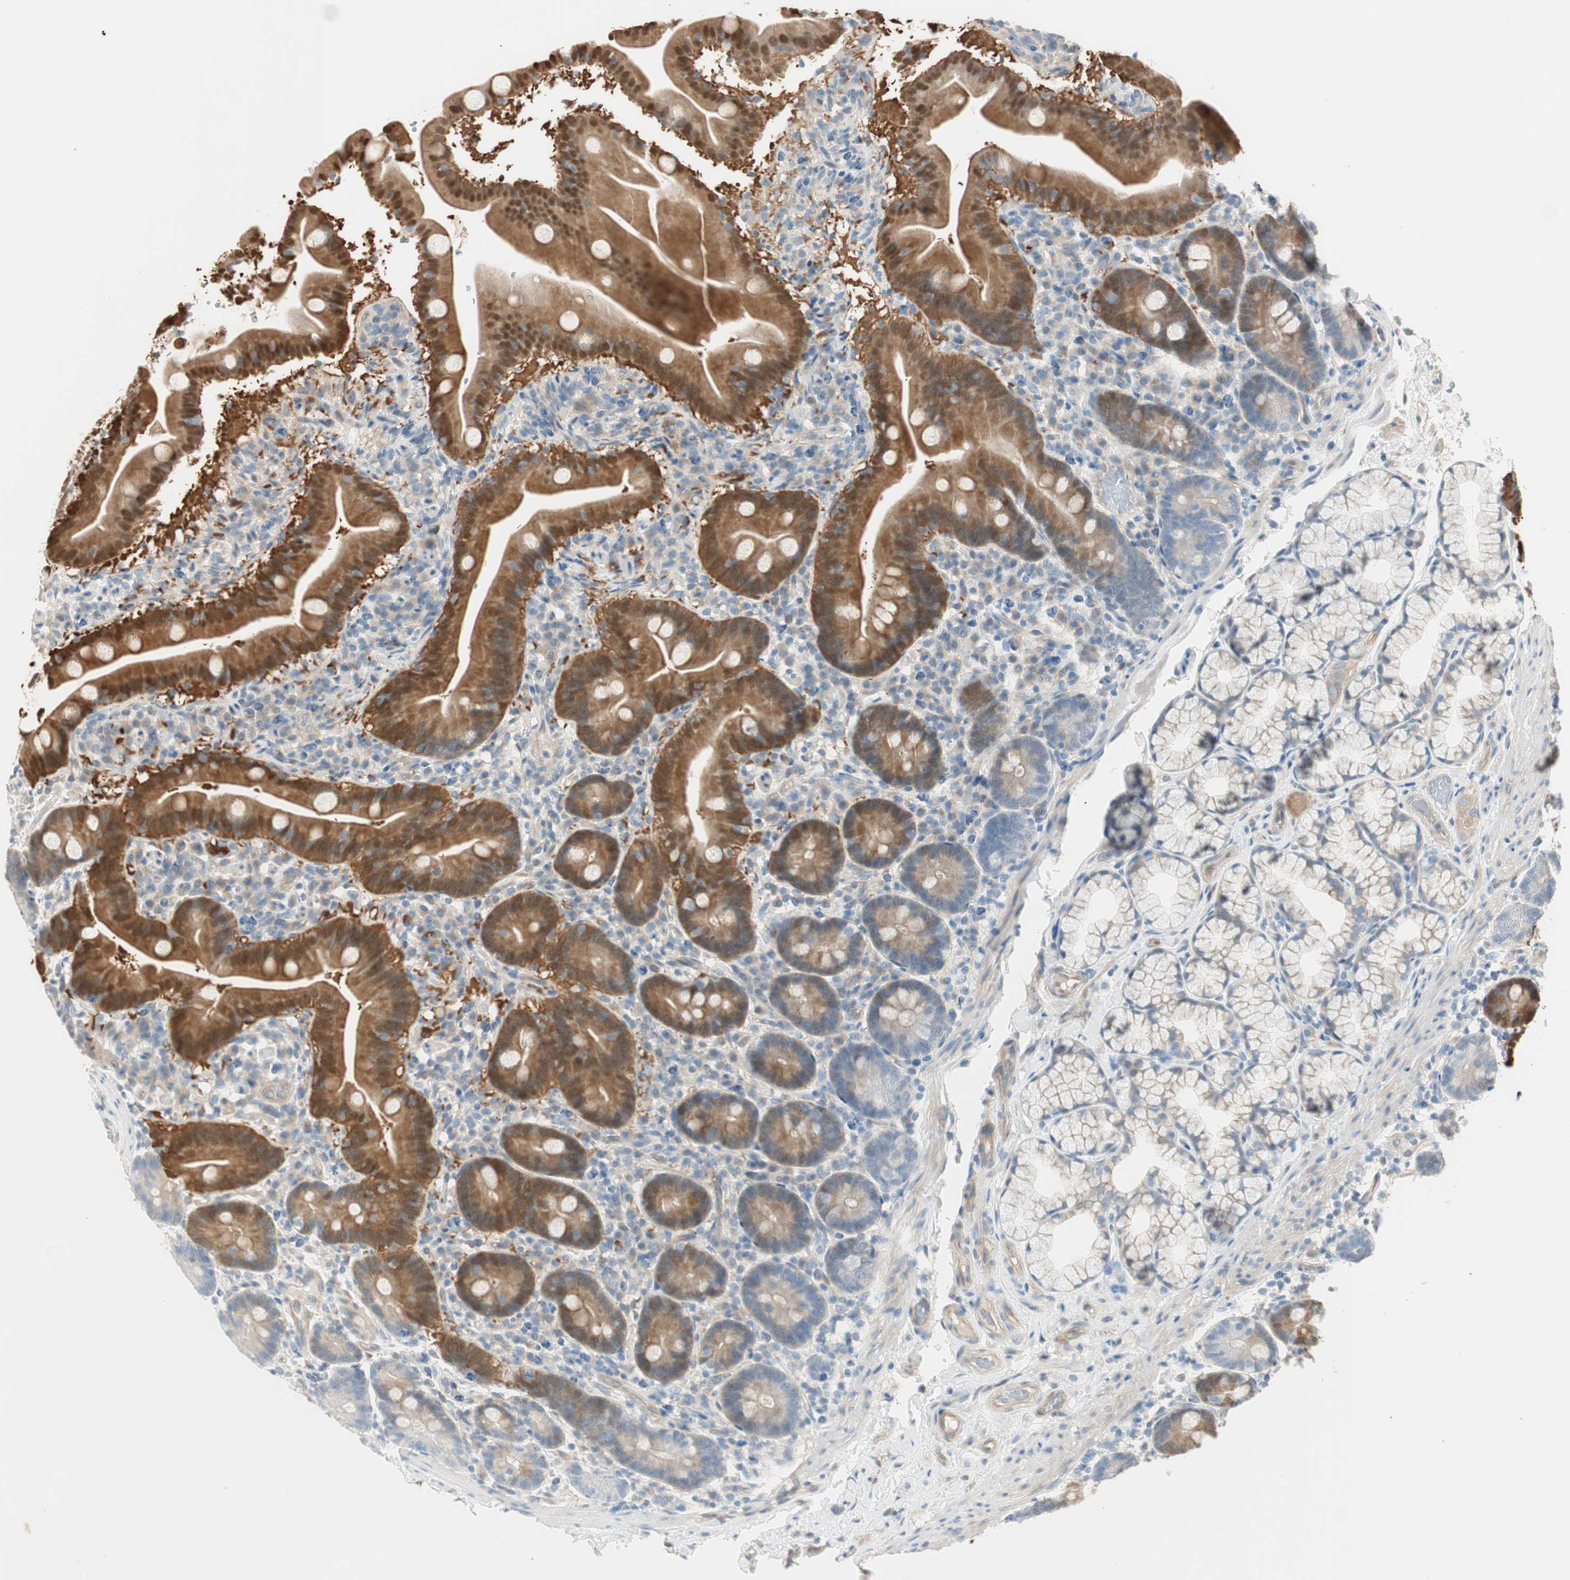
{"staining": {"intensity": "moderate", "quantity": ">75%", "location": "cytoplasmic/membranous,nuclear"}, "tissue": "duodenum", "cell_type": "Glandular cells", "image_type": "normal", "snomed": [{"axis": "morphology", "description": "Normal tissue, NOS"}, {"axis": "topography", "description": "Duodenum"}], "caption": "This micrograph displays IHC staining of normal human duodenum, with medium moderate cytoplasmic/membranous,nuclear expression in approximately >75% of glandular cells.", "gene": "CDK3", "patient": {"sex": "male", "age": 54}}